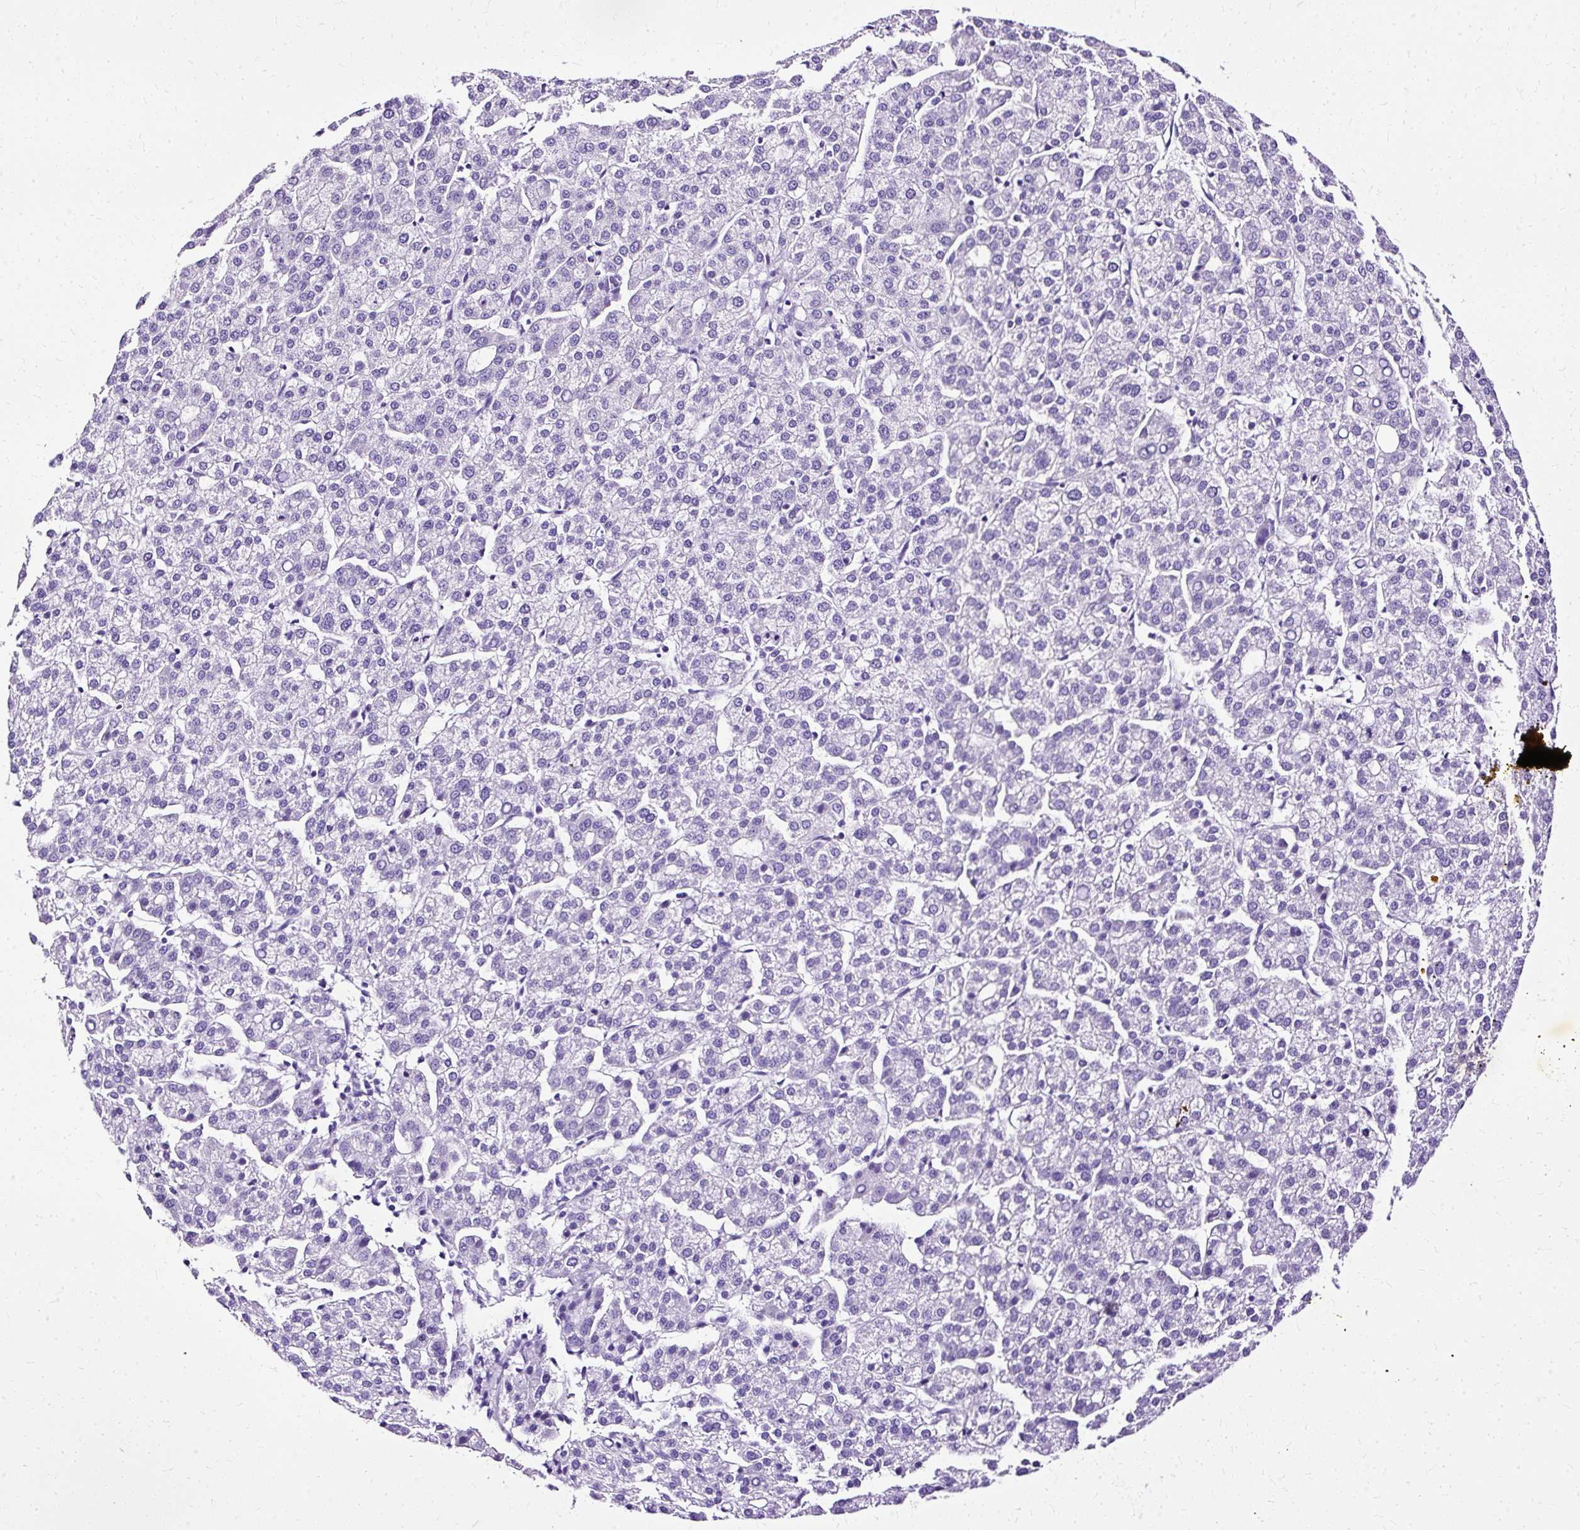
{"staining": {"intensity": "negative", "quantity": "none", "location": "none"}, "tissue": "liver cancer", "cell_type": "Tumor cells", "image_type": "cancer", "snomed": [{"axis": "morphology", "description": "Carcinoma, Hepatocellular, NOS"}, {"axis": "topography", "description": "Liver"}], "caption": "A photomicrograph of human liver cancer is negative for staining in tumor cells. (DAB (3,3'-diaminobenzidine) immunohistochemistry with hematoxylin counter stain).", "gene": "SLC8A2", "patient": {"sex": "female", "age": 58}}